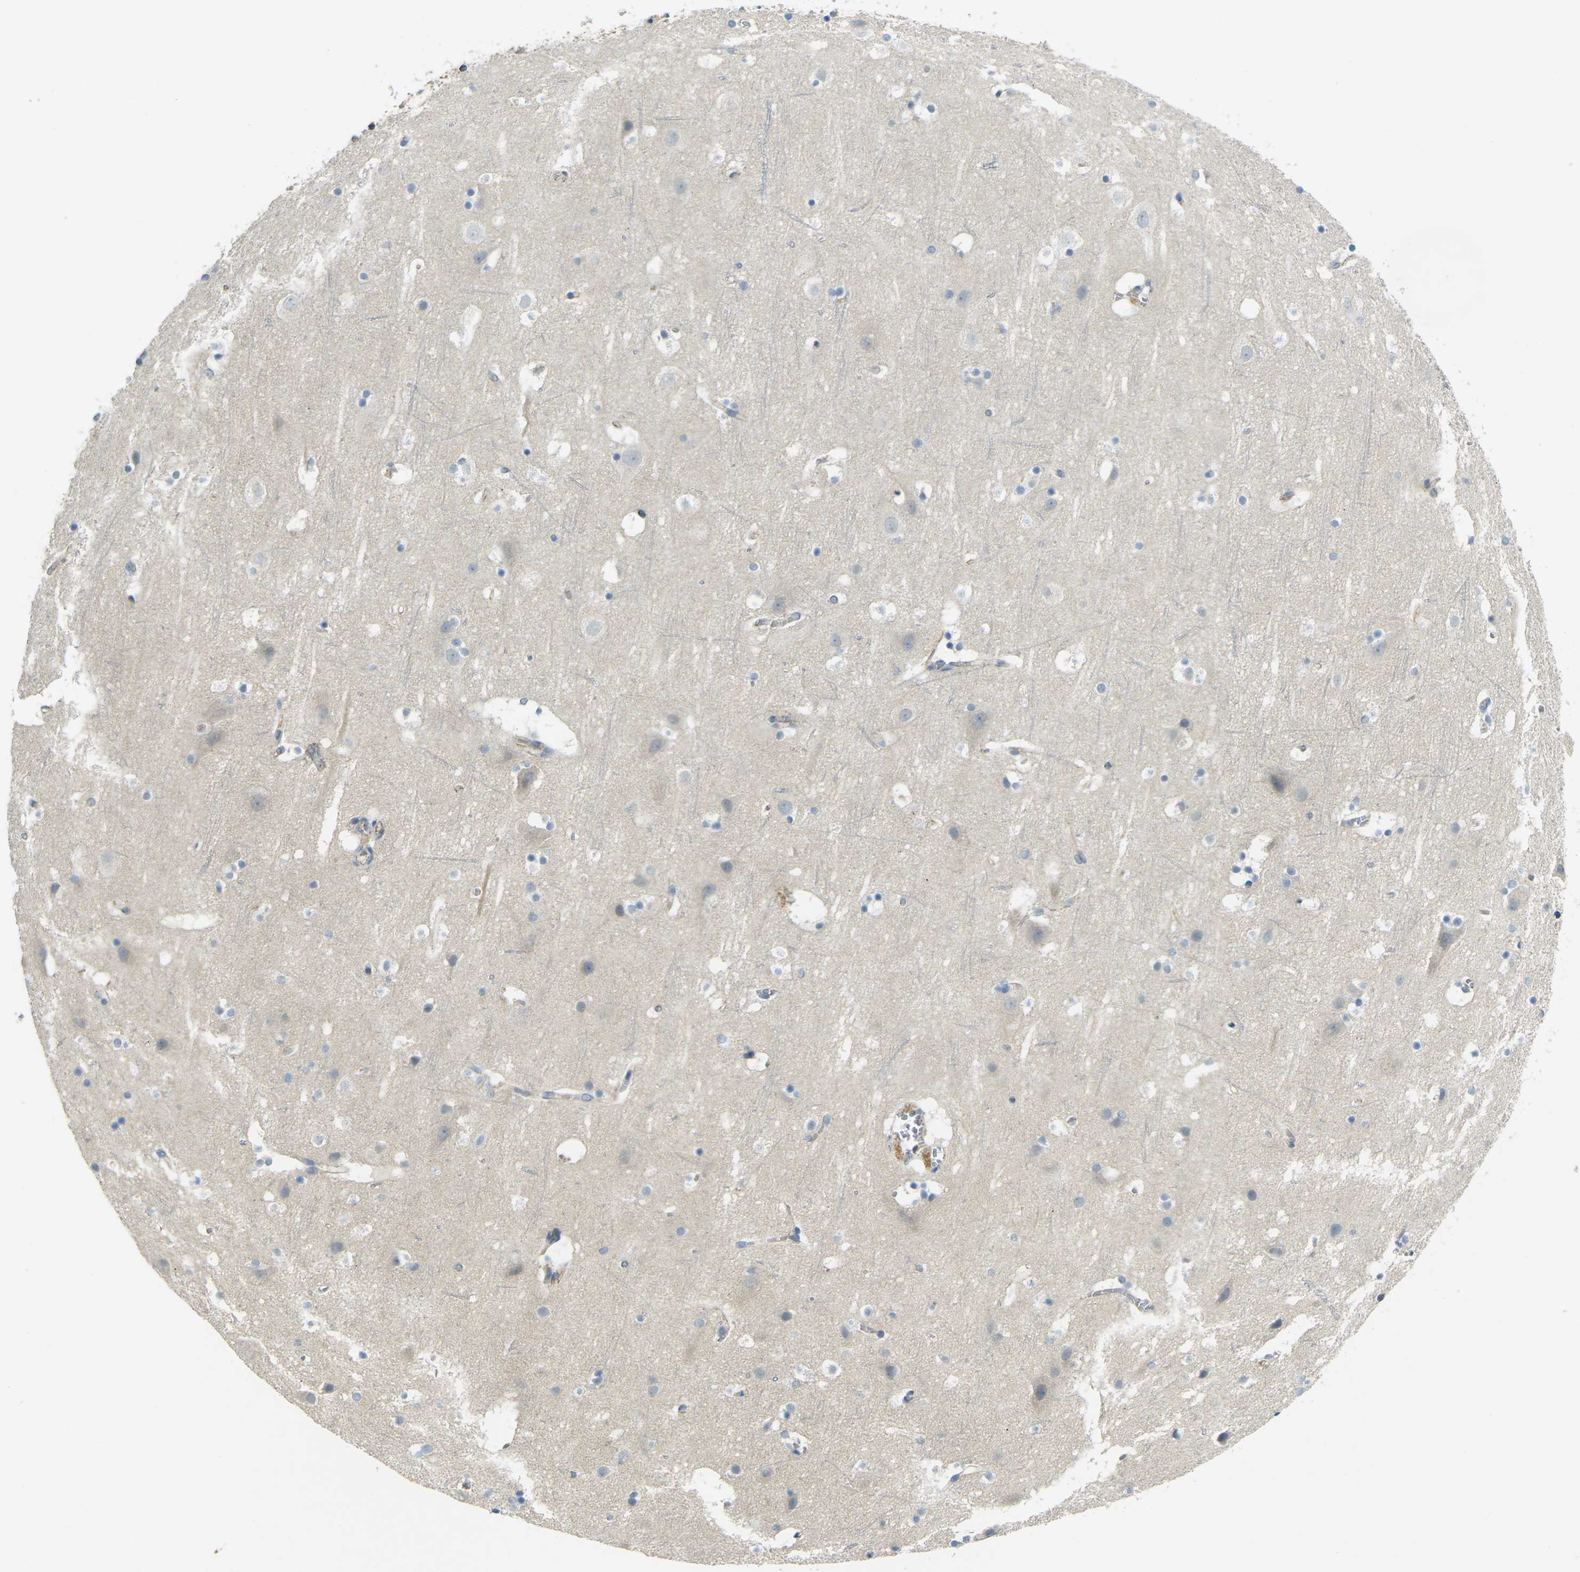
{"staining": {"intensity": "negative", "quantity": "none", "location": "none"}, "tissue": "cerebral cortex", "cell_type": "Endothelial cells", "image_type": "normal", "snomed": [{"axis": "morphology", "description": "Normal tissue, NOS"}, {"axis": "topography", "description": "Cerebral cortex"}], "caption": "Immunohistochemistry micrograph of unremarkable human cerebral cortex stained for a protein (brown), which displays no positivity in endothelial cells.", "gene": "RHBDD1", "patient": {"sex": "male", "age": 45}}